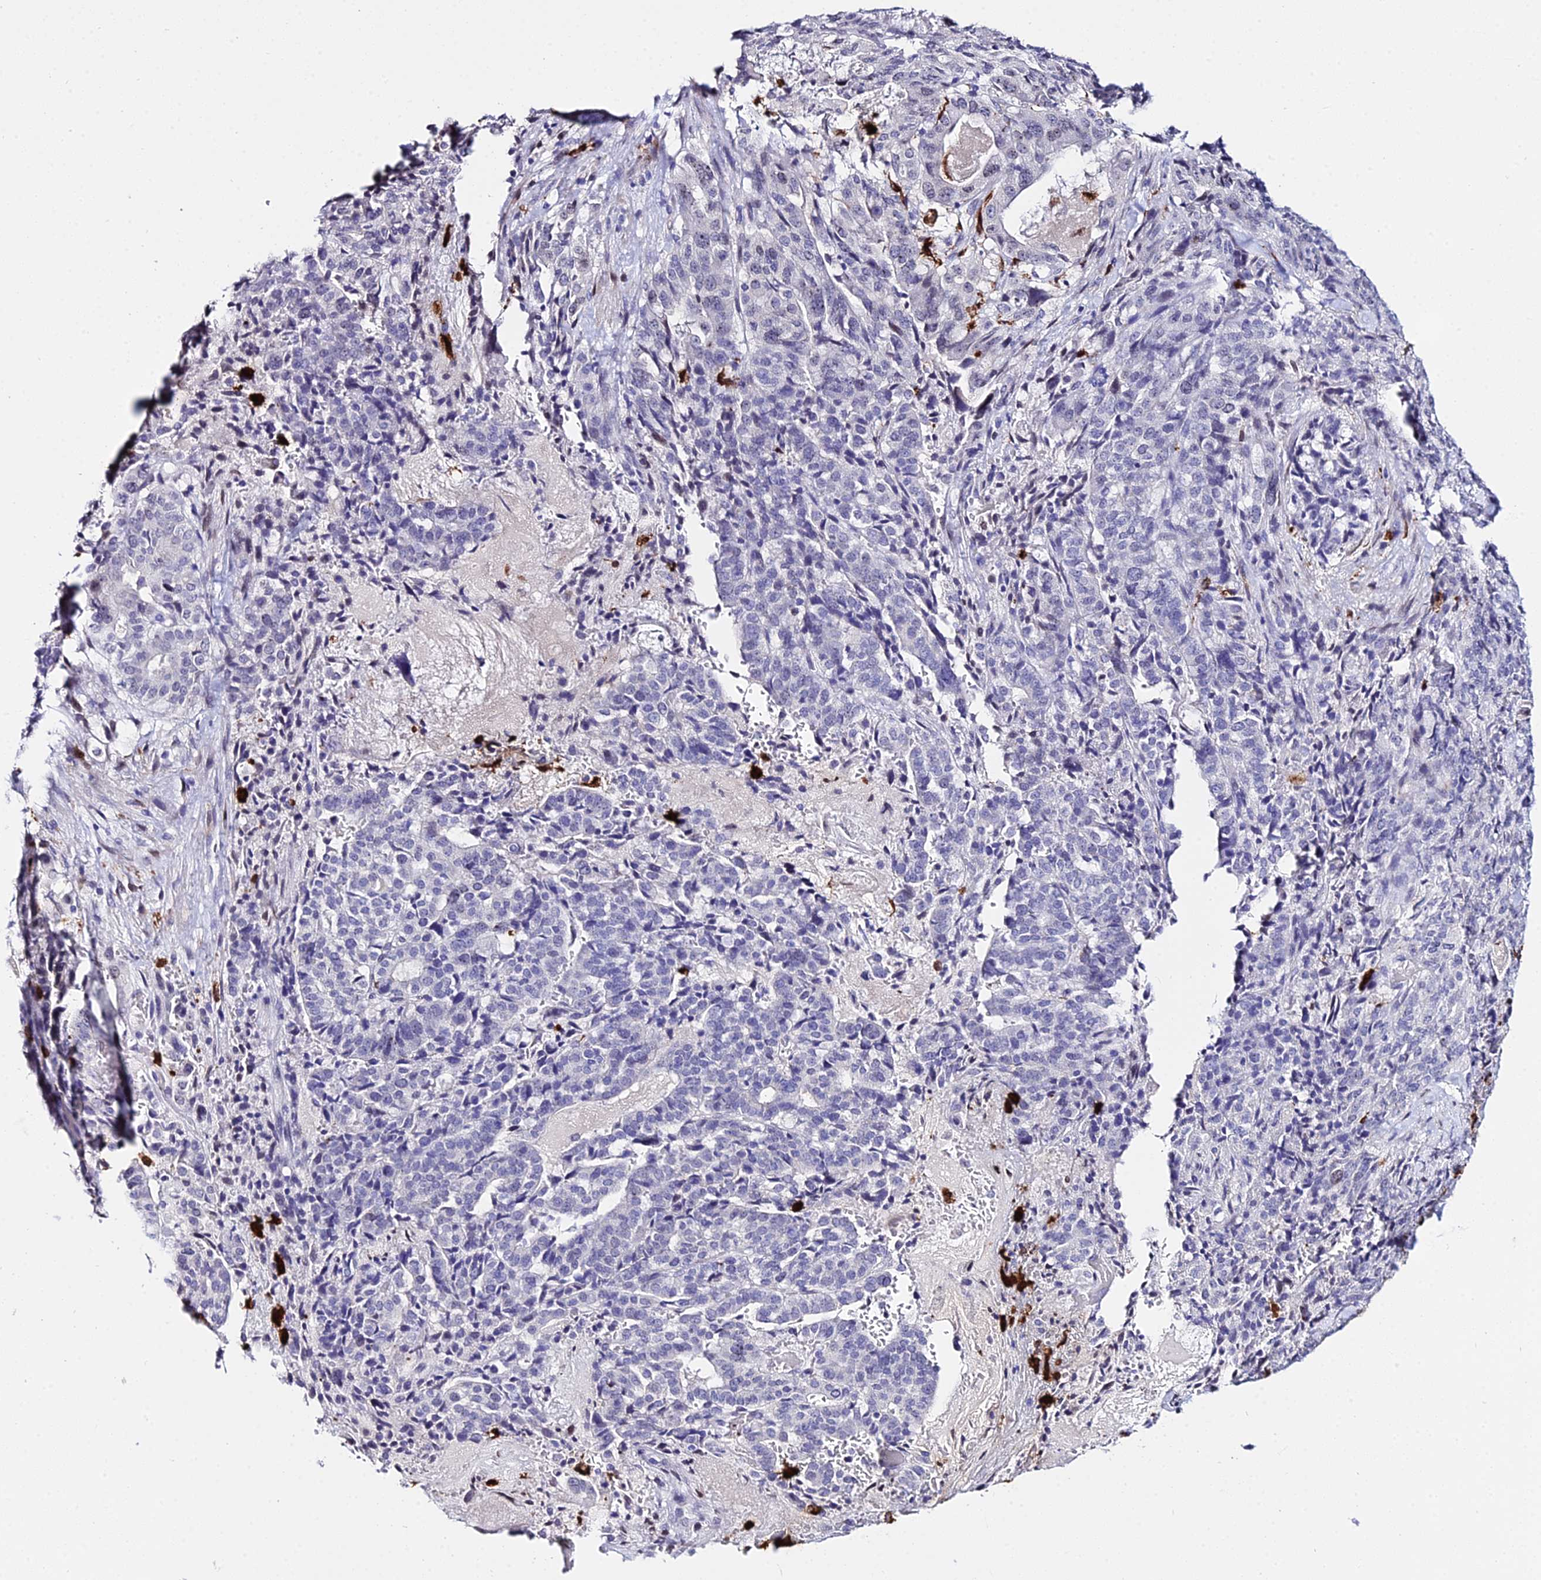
{"staining": {"intensity": "negative", "quantity": "none", "location": "none"}, "tissue": "stomach cancer", "cell_type": "Tumor cells", "image_type": "cancer", "snomed": [{"axis": "morphology", "description": "Adenocarcinoma, NOS"}, {"axis": "topography", "description": "Stomach"}], "caption": "This is an immunohistochemistry (IHC) micrograph of human stomach adenocarcinoma. There is no staining in tumor cells.", "gene": "MCM10", "patient": {"sex": "male", "age": 48}}